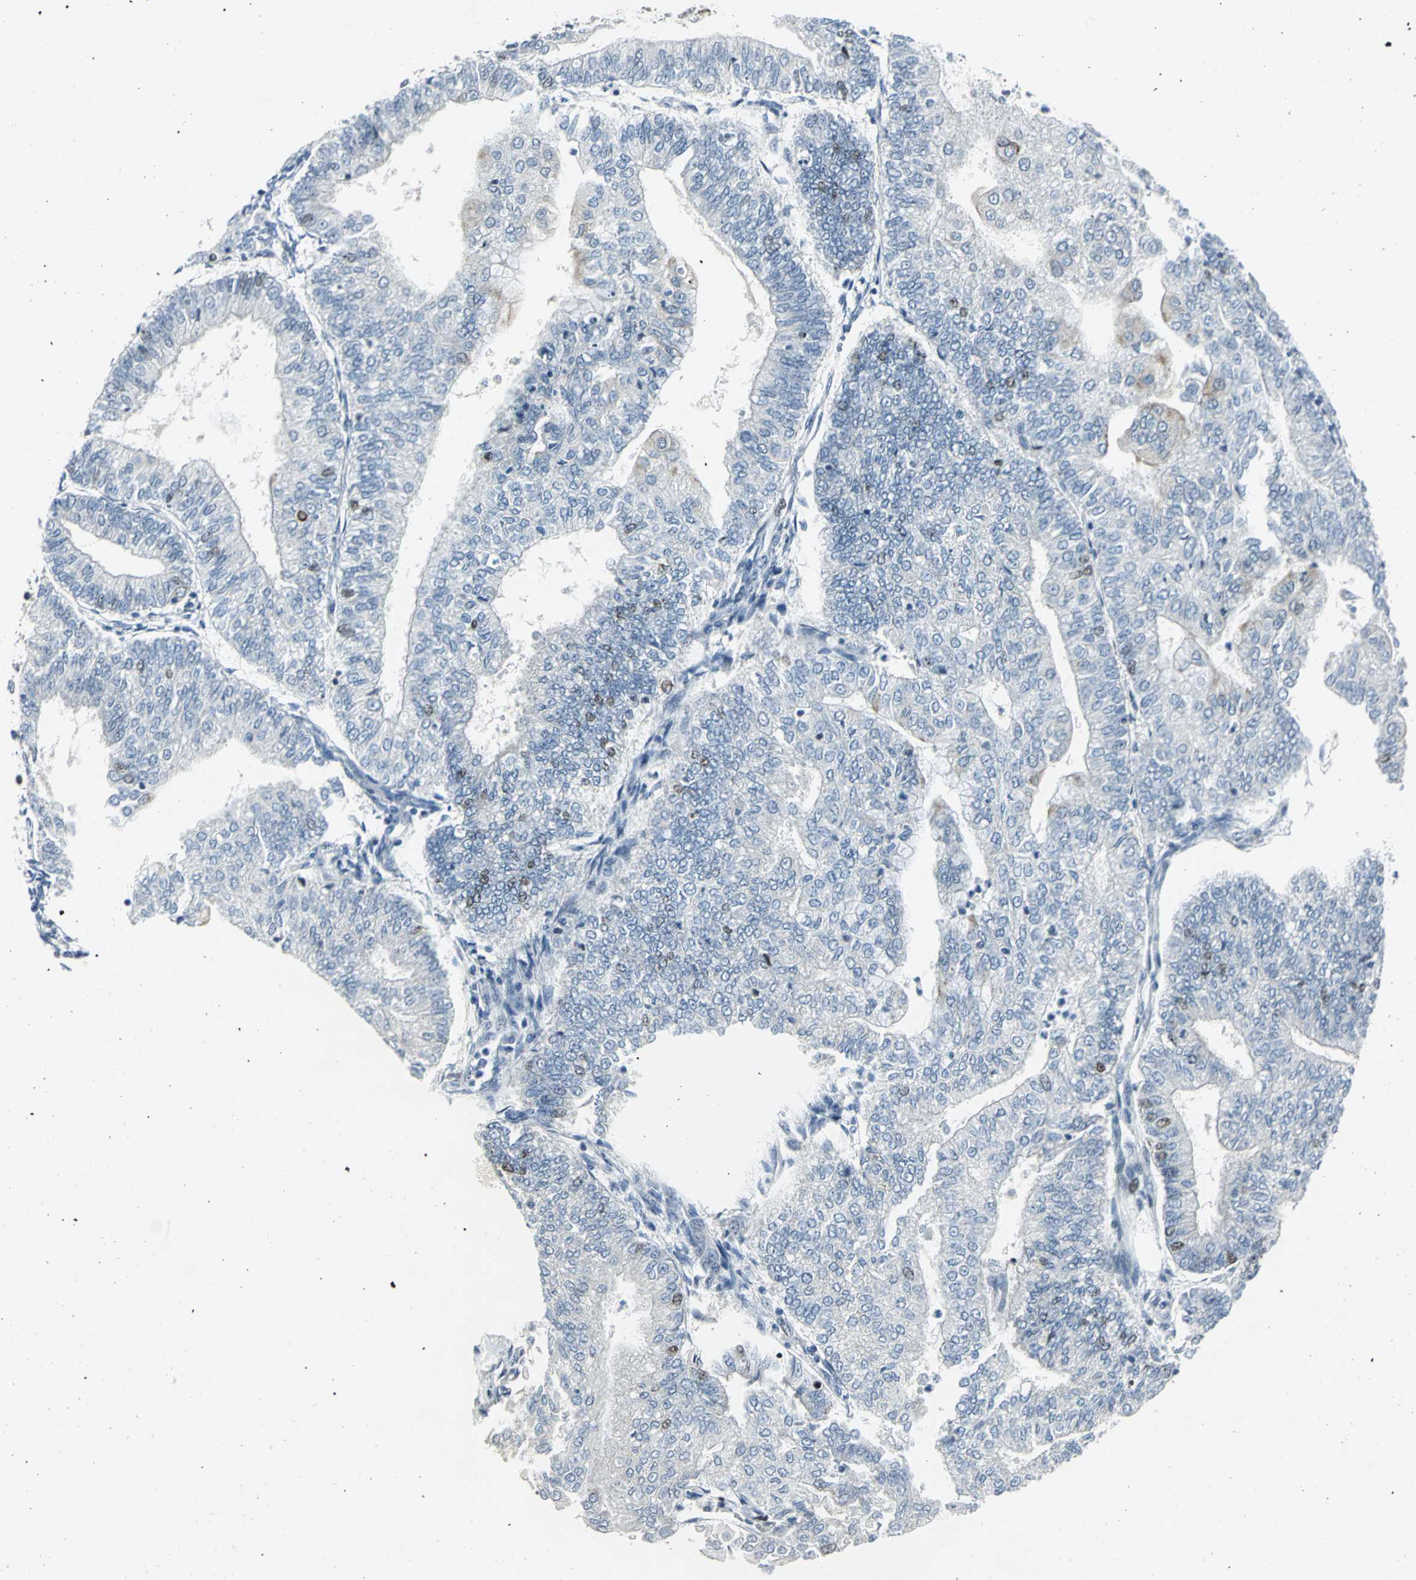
{"staining": {"intensity": "weak", "quantity": "<25%", "location": "nuclear"}, "tissue": "endometrial cancer", "cell_type": "Tumor cells", "image_type": "cancer", "snomed": [{"axis": "morphology", "description": "Adenocarcinoma, NOS"}, {"axis": "topography", "description": "Endometrium"}], "caption": "Protein analysis of endometrial adenocarcinoma displays no significant positivity in tumor cells. The staining was performed using DAB to visualize the protein expression in brown, while the nuclei were stained in blue with hematoxylin (Magnification: 20x).", "gene": "RPA1", "patient": {"sex": "female", "age": 59}}